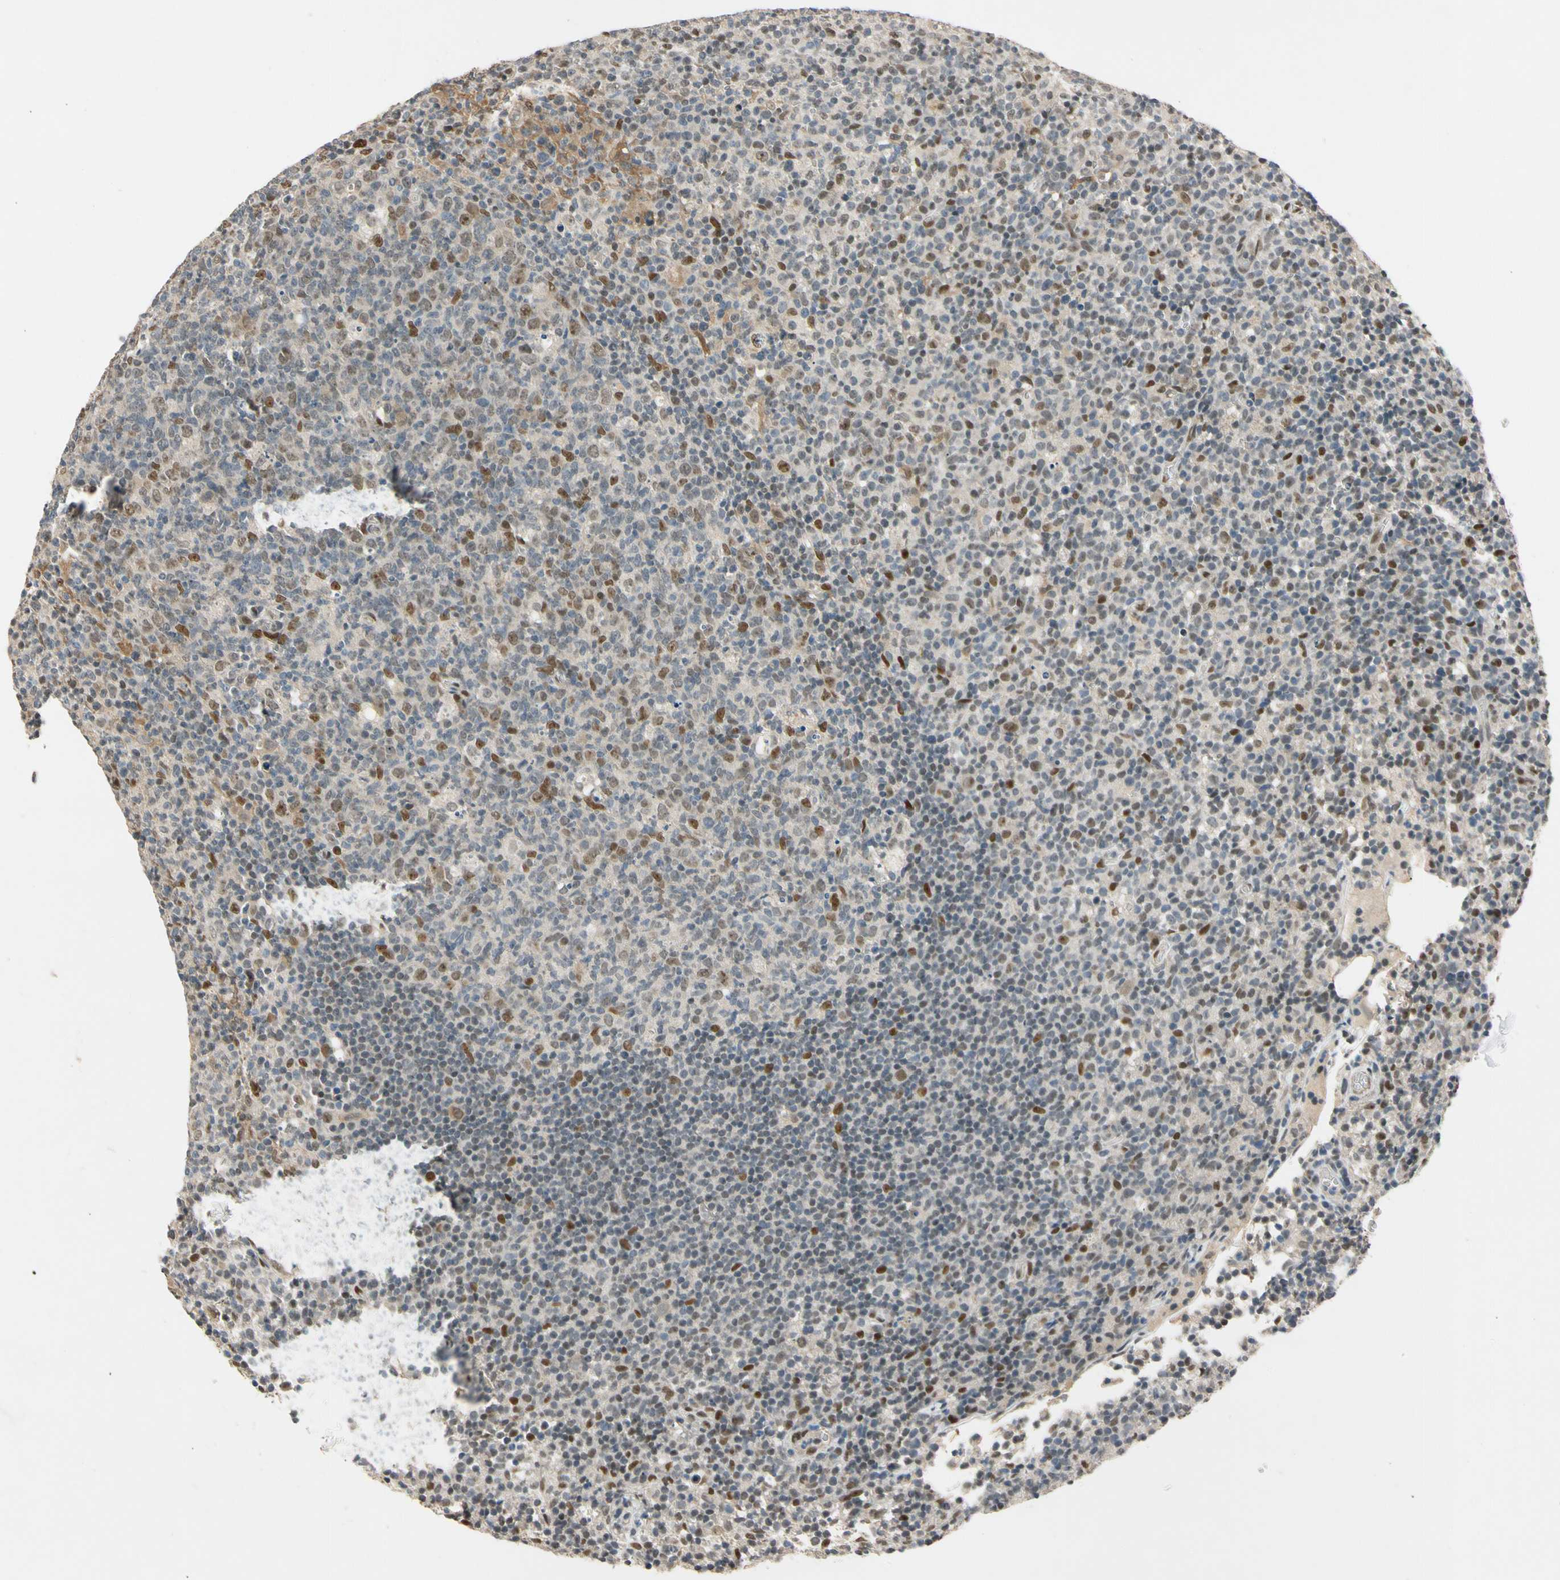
{"staining": {"intensity": "moderate", "quantity": "25%-75%", "location": "nuclear"}, "tissue": "lymph node", "cell_type": "Germinal center cells", "image_type": "normal", "snomed": [{"axis": "morphology", "description": "Normal tissue, NOS"}, {"axis": "morphology", "description": "Inflammation, NOS"}, {"axis": "topography", "description": "Lymph node"}], "caption": "This histopathology image shows unremarkable lymph node stained with immunohistochemistry to label a protein in brown. The nuclear of germinal center cells show moderate positivity for the protein. Nuclei are counter-stained blue.", "gene": "RIOX2", "patient": {"sex": "male", "age": 55}}